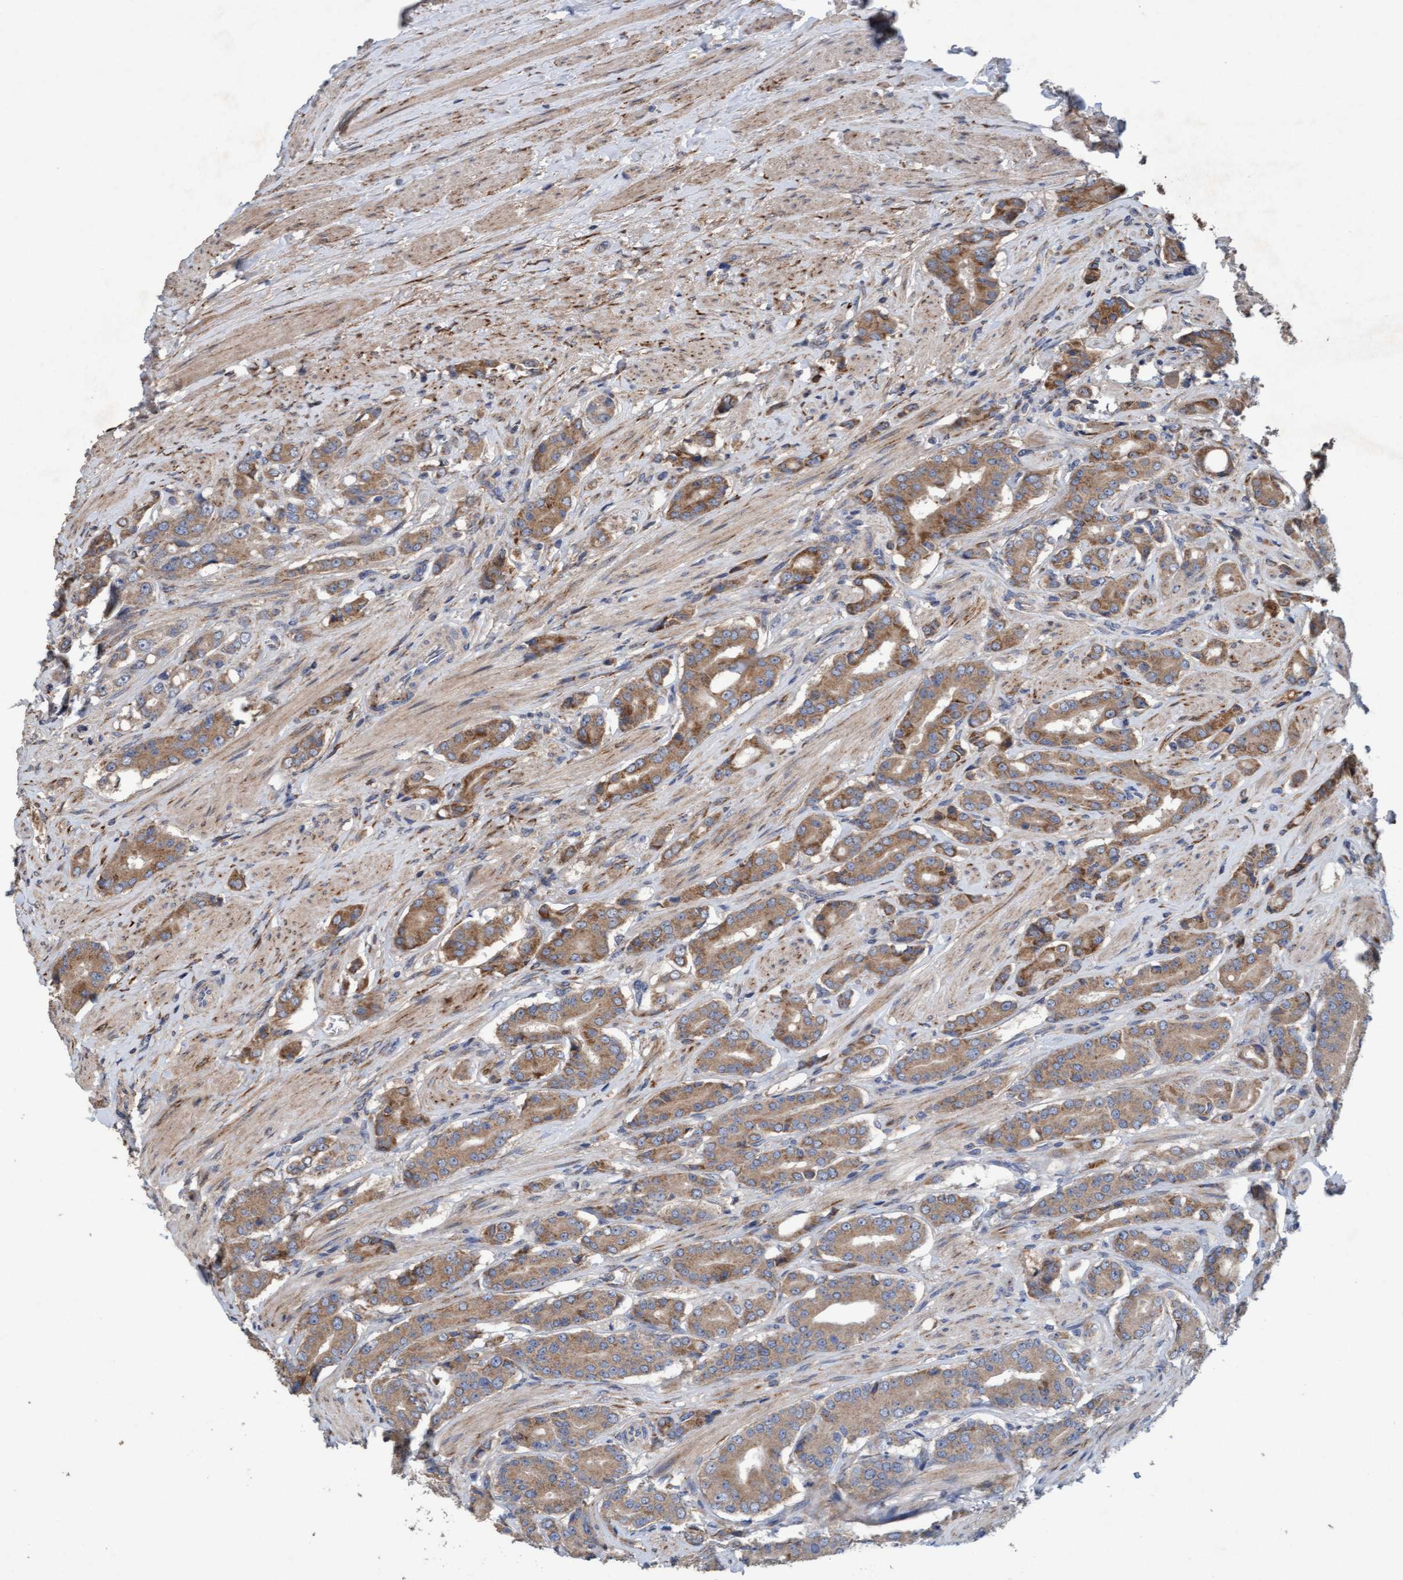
{"staining": {"intensity": "moderate", "quantity": ">75%", "location": "cytoplasmic/membranous"}, "tissue": "prostate cancer", "cell_type": "Tumor cells", "image_type": "cancer", "snomed": [{"axis": "morphology", "description": "Adenocarcinoma, High grade"}, {"axis": "topography", "description": "Prostate"}], "caption": "Immunohistochemical staining of human high-grade adenocarcinoma (prostate) shows medium levels of moderate cytoplasmic/membranous positivity in approximately >75% of tumor cells.", "gene": "DDHD2", "patient": {"sex": "male", "age": 71}}